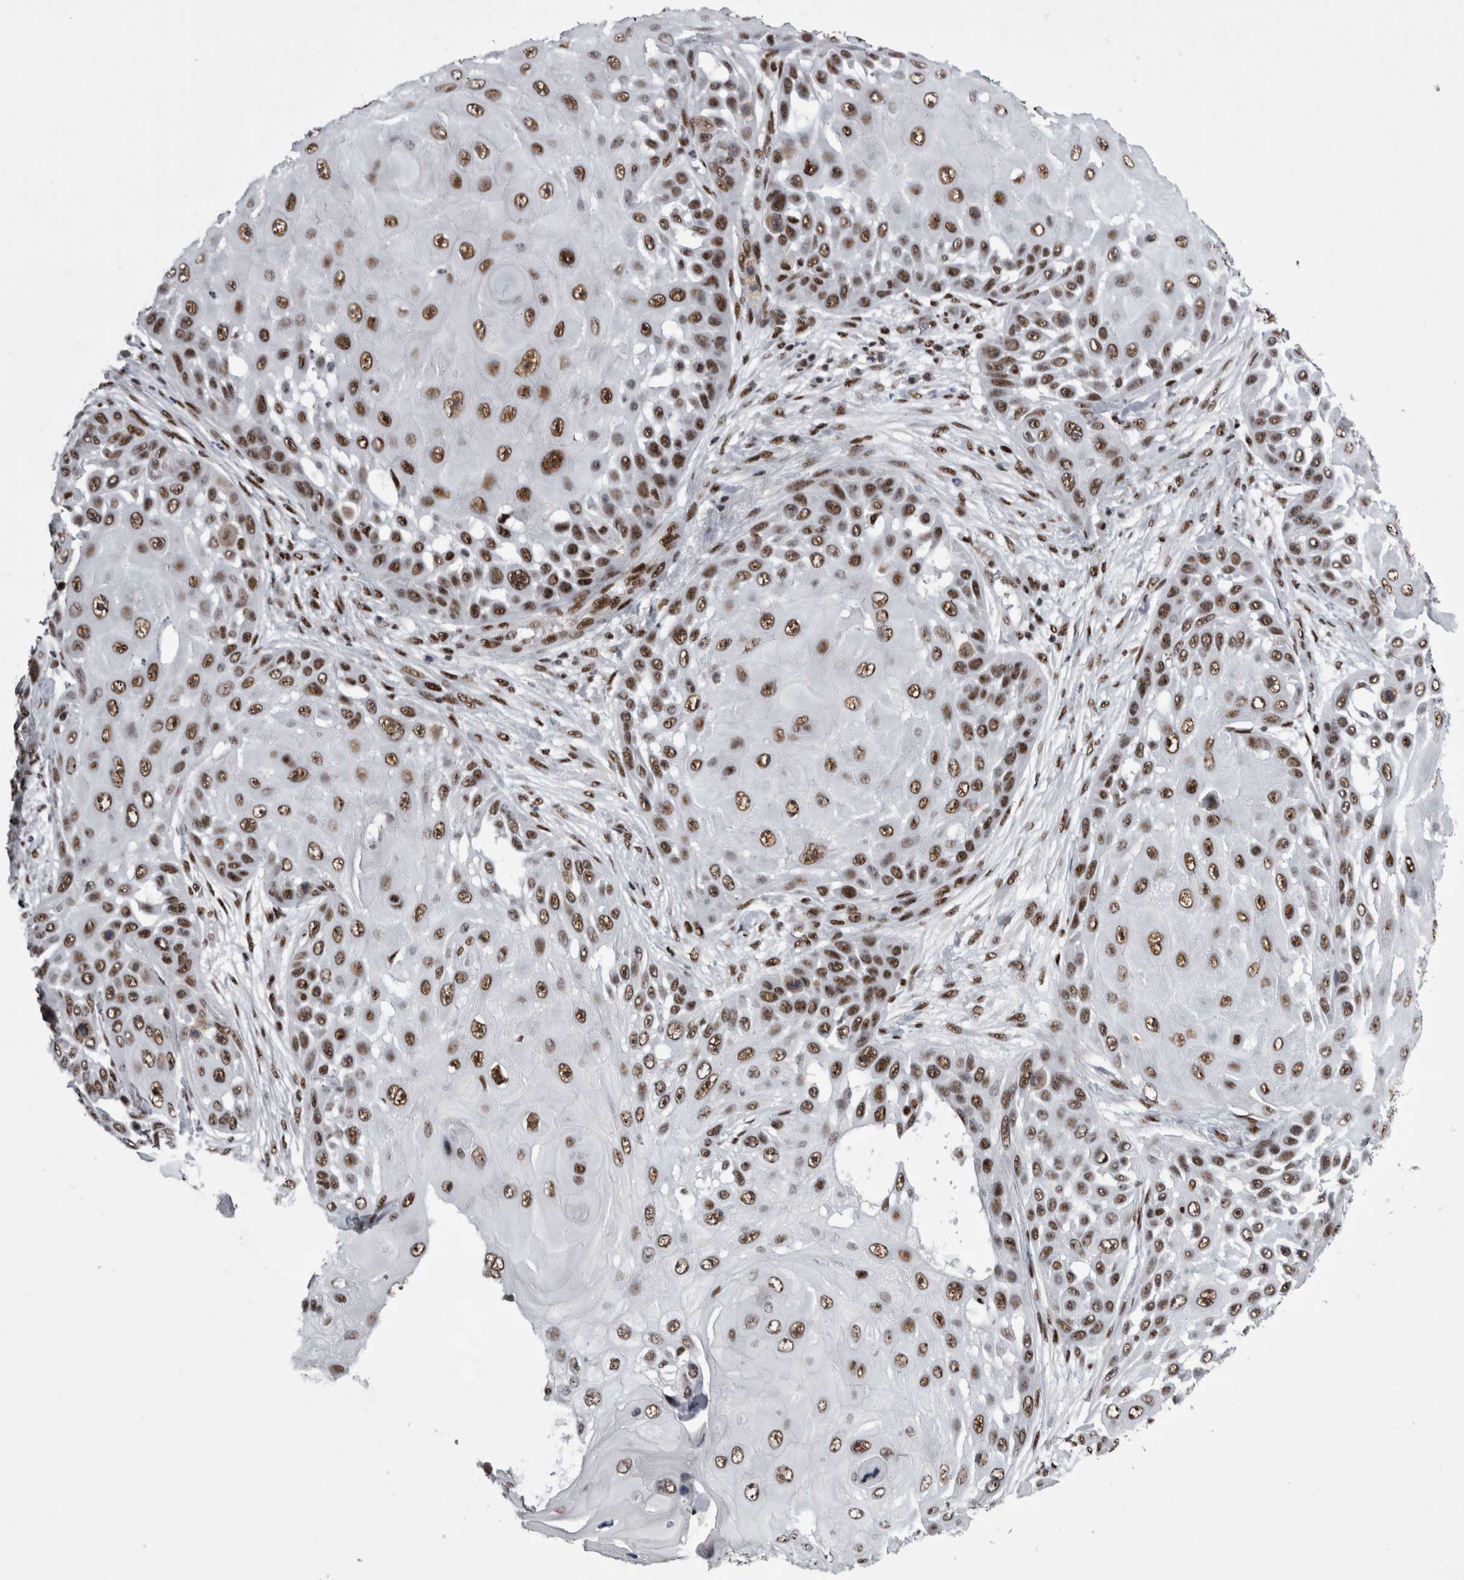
{"staining": {"intensity": "moderate", "quantity": ">75%", "location": "nuclear"}, "tissue": "skin cancer", "cell_type": "Tumor cells", "image_type": "cancer", "snomed": [{"axis": "morphology", "description": "Squamous cell carcinoma, NOS"}, {"axis": "topography", "description": "Skin"}], "caption": "Immunohistochemistry (IHC) staining of squamous cell carcinoma (skin), which displays medium levels of moderate nuclear positivity in about >75% of tumor cells indicating moderate nuclear protein staining. The staining was performed using DAB (3,3'-diaminobenzidine) (brown) for protein detection and nuclei were counterstained in hematoxylin (blue).", "gene": "SNRNP40", "patient": {"sex": "female", "age": 44}}